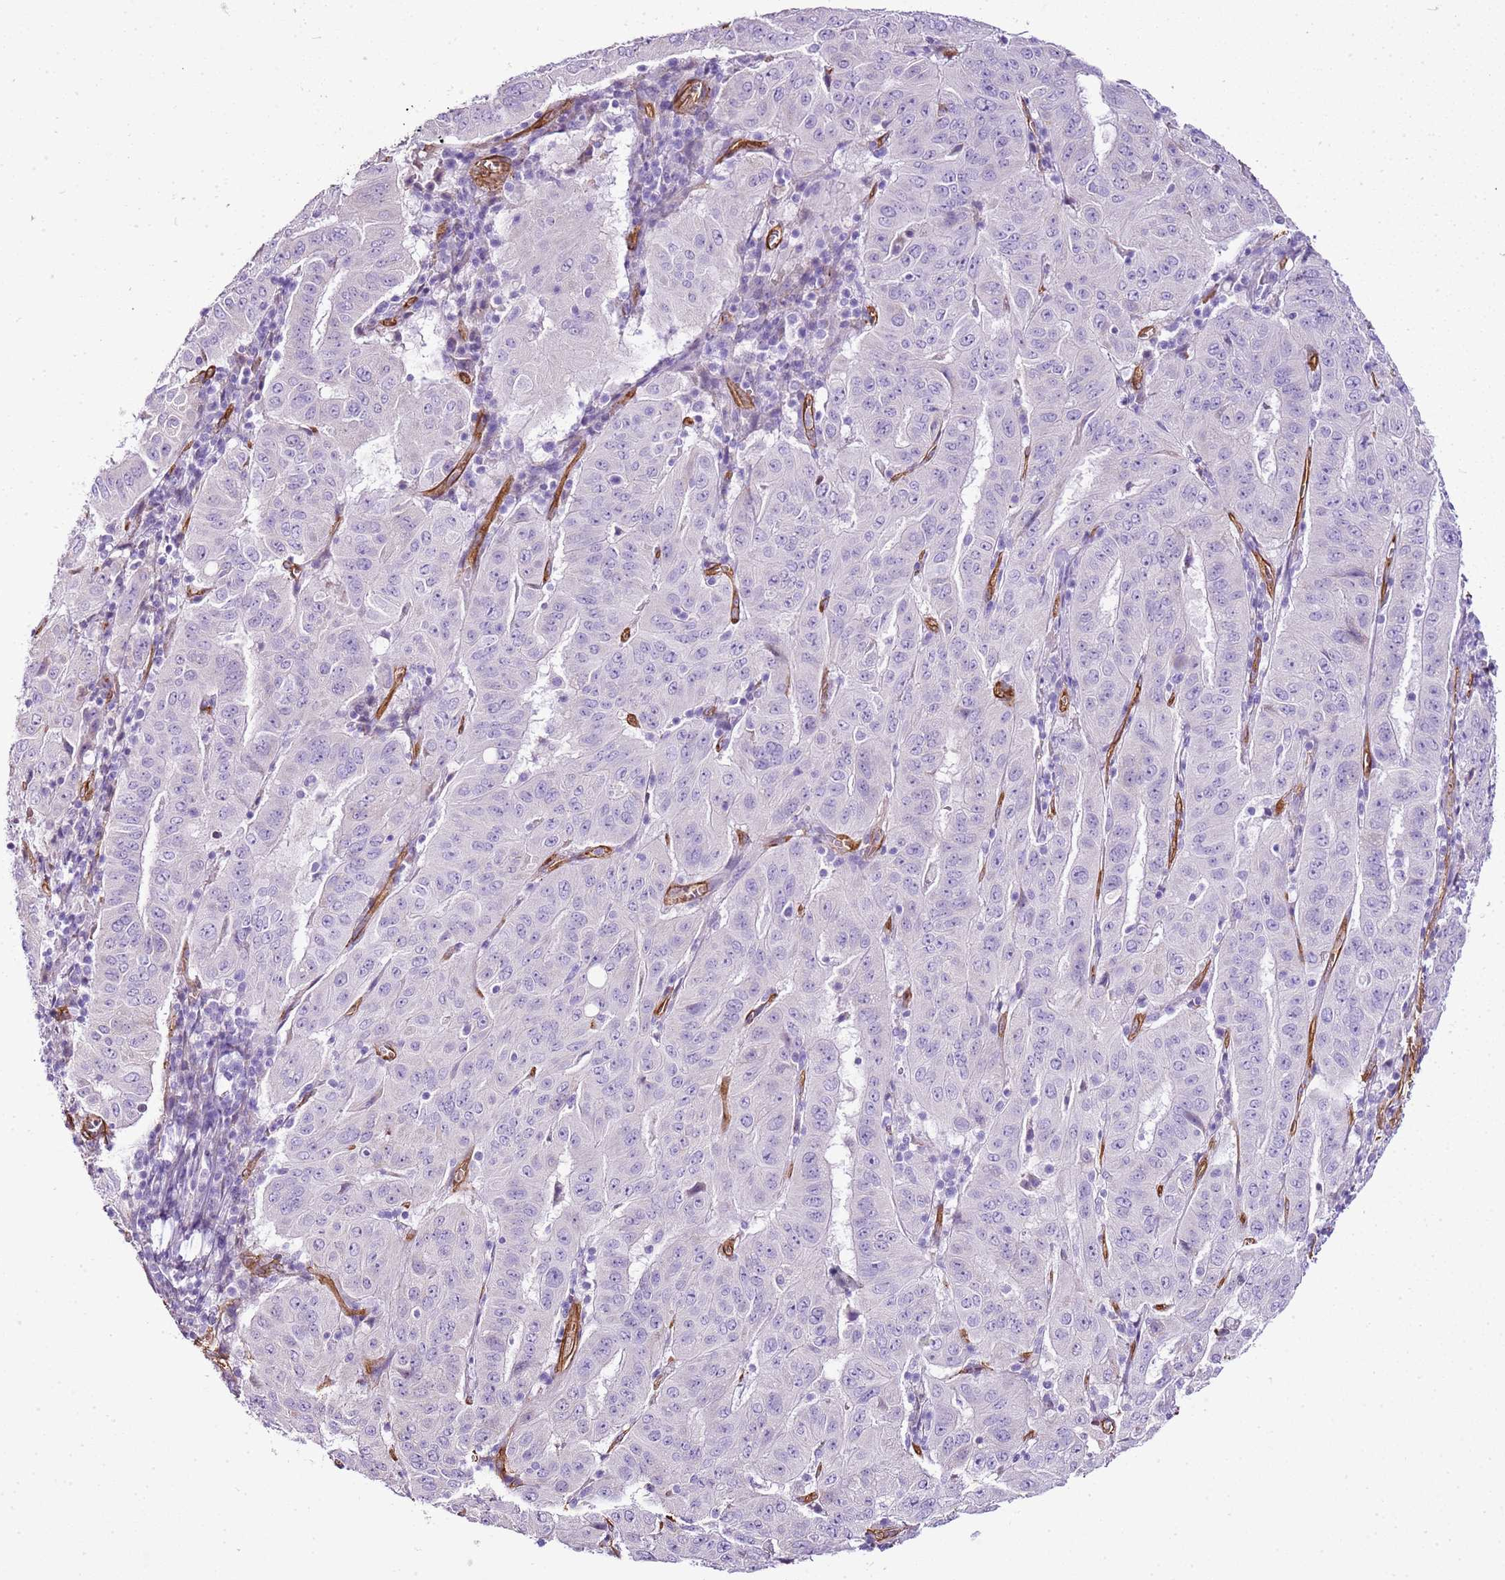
{"staining": {"intensity": "negative", "quantity": "none", "location": "none"}, "tissue": "pancreatic cancer", "cell_type": "Tumor cells", "image_type": "cancer", "snomed": [{"axis": "morphology", "description": "Adenocarcinoma, NOS"}, {"axis": "topography", "description": "Pancreas"}], "caption": "Tumor cells are negative for brown protein staining in pancreatic cancer (adenocarcinoma). (Stains: DAB IHC with hematoxylin counter stain, Microscopy: brightfield microscopy at high magnification).", "gene": "CTDSPL", "patient": {"sex": "male", "age": 63}}